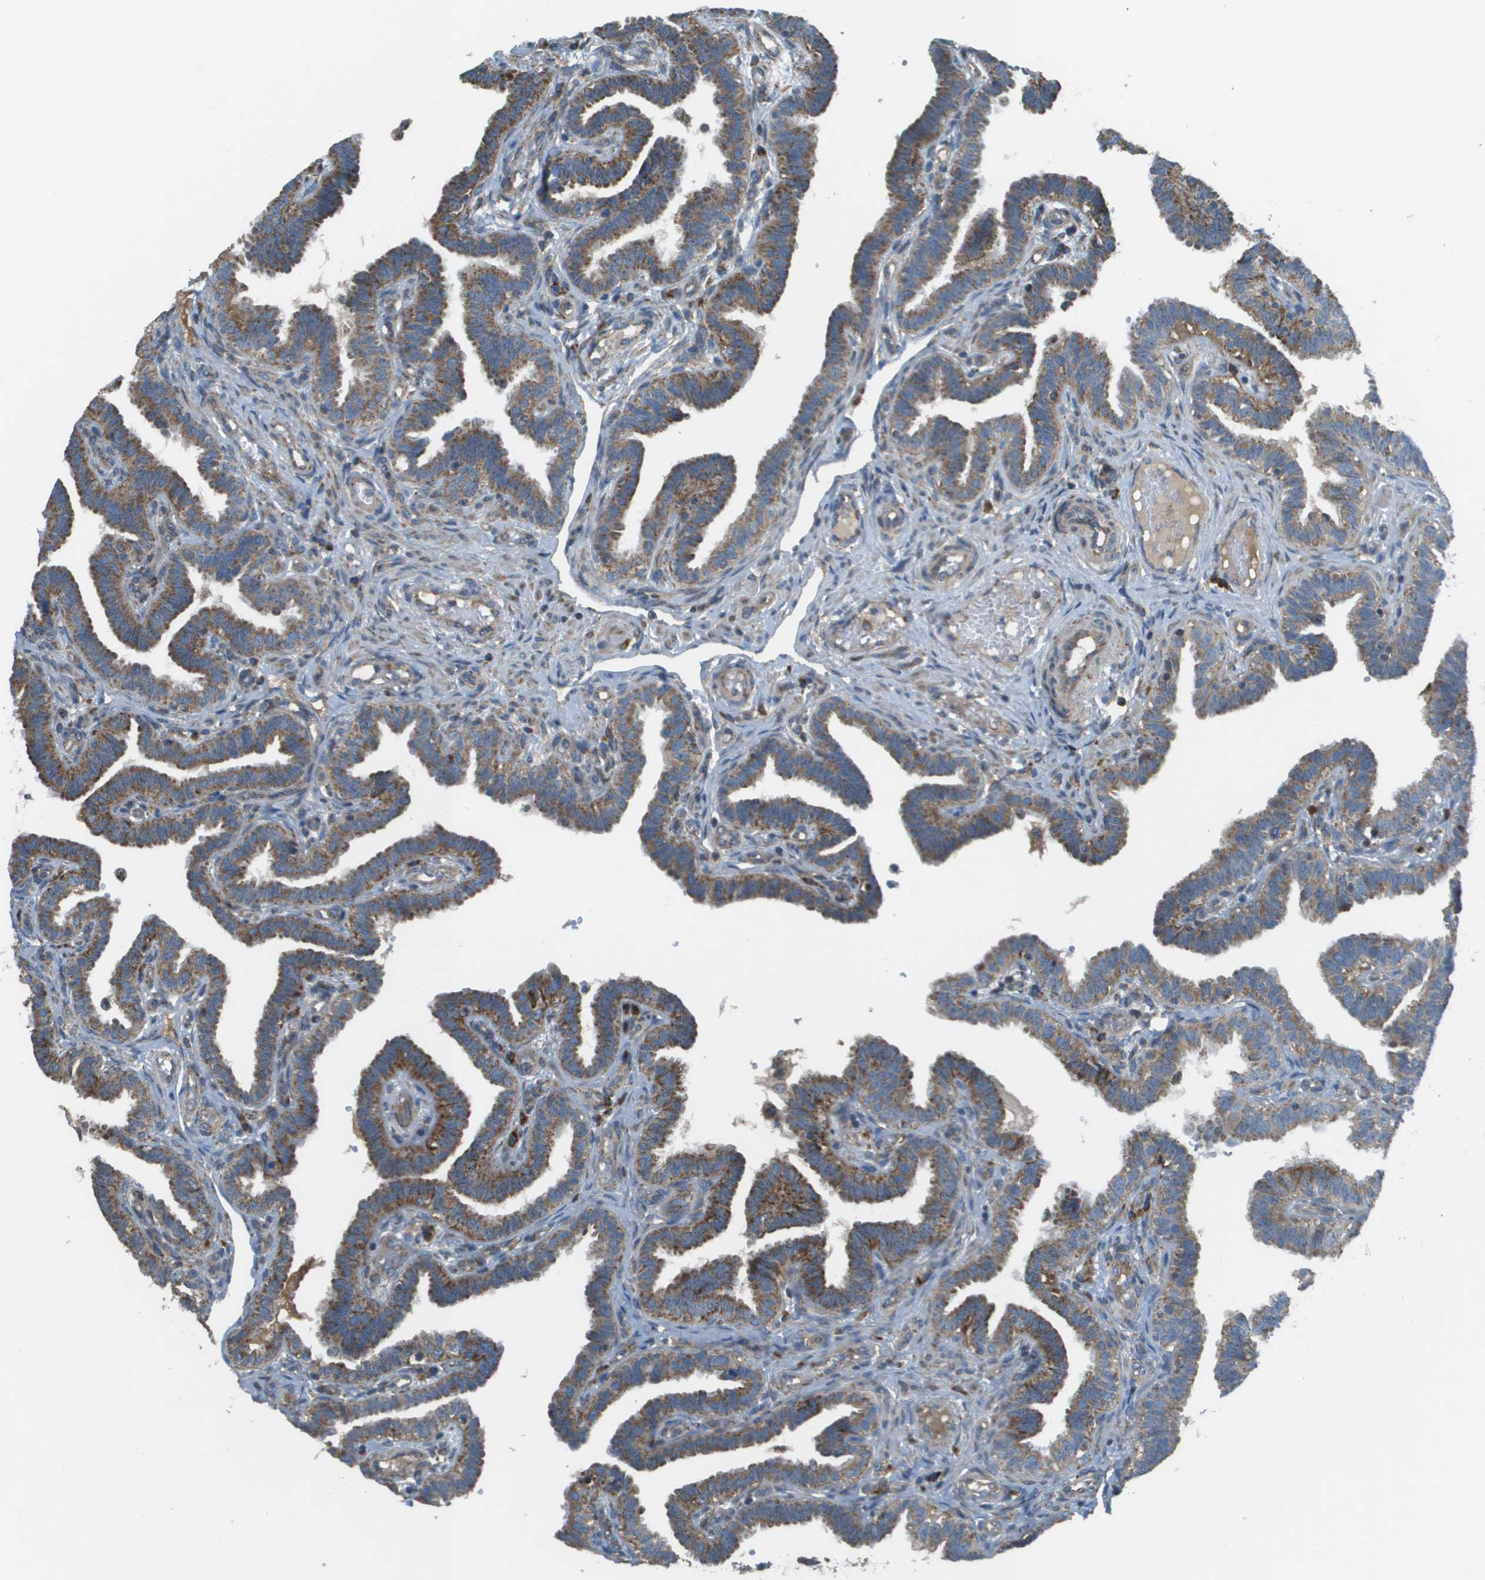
{"staining": {"intensity": "moderate", "quantity": ">75%", "location": "cytoplasmic/membranous"}, "tissue": "fallopian tube", "cell_type": "Glandular cells", "image_type": "normal", "snomed": [{"axis": "morphology", "description": "Normal tissue, NOS"}, {"axis": "topography", "description": "Fallopian tube"}, {"axis": "topography", "description": "Placenta"}], "caption": "Immunohistochemical staining of normal fallopian tube shows moderate cytoplasmic/membranous protein expression in about >75% of glandular cells.", "gene": "NRK", "patient": {"sex": "female", "age": 34}}